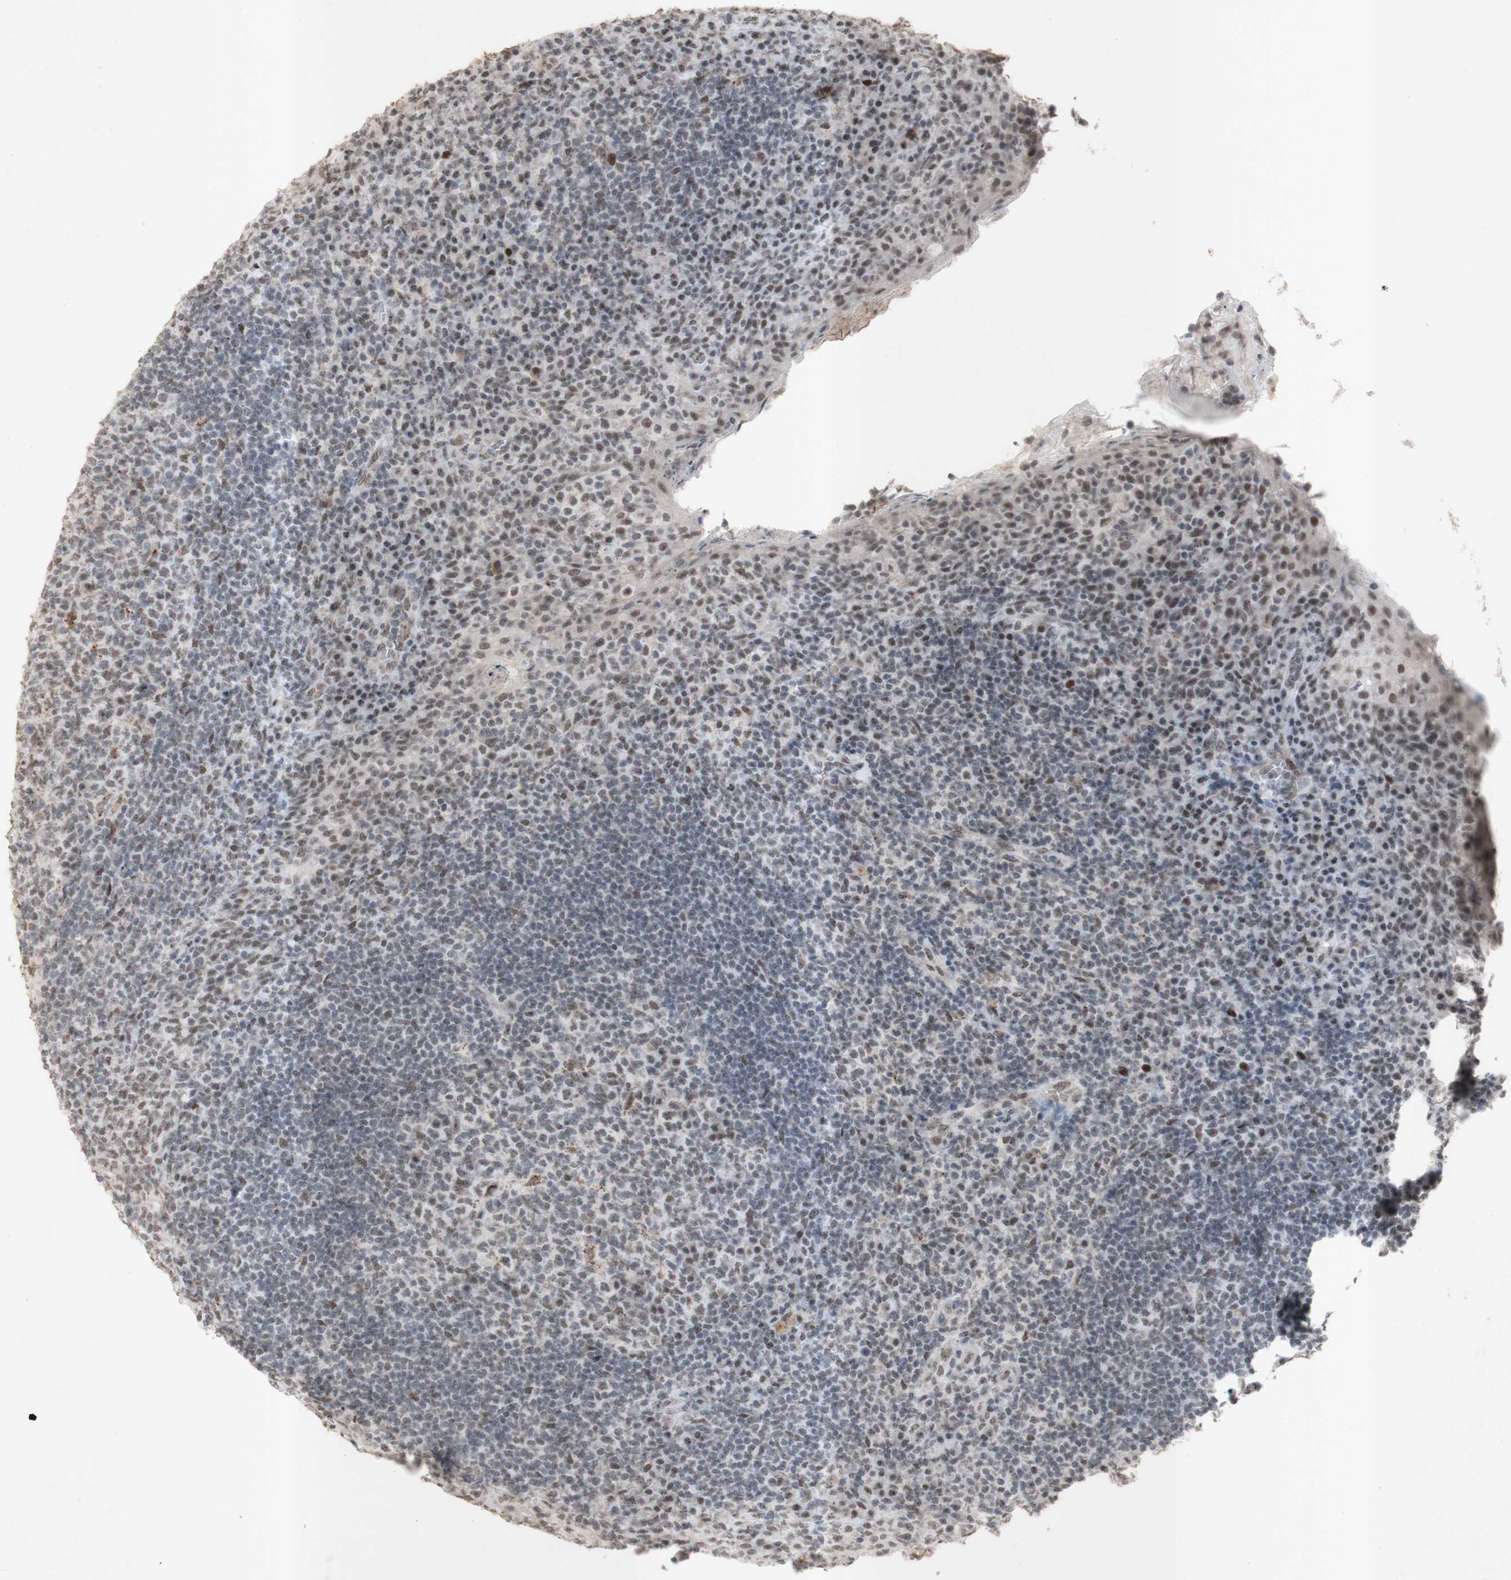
{"staining": {"intensity": "moderate", "quantity": "<25%", "location": "nuclear"}, "tissue": "tonsil", "cell_type": "Germinal center cells", "image_type": "normal", "snomed": [{"axis": "morphology", "description": "Normal tissue, NOS"}, {"axis": "topography", "description": "Tonsil"}], "caption": "IHC of benign human tonsil demonstrates low levels of moderate nuclear positivity in approximately <25% of germinal center cells.", "gene": "CENPB", "patient": {"sex": "male", "age": 17}}